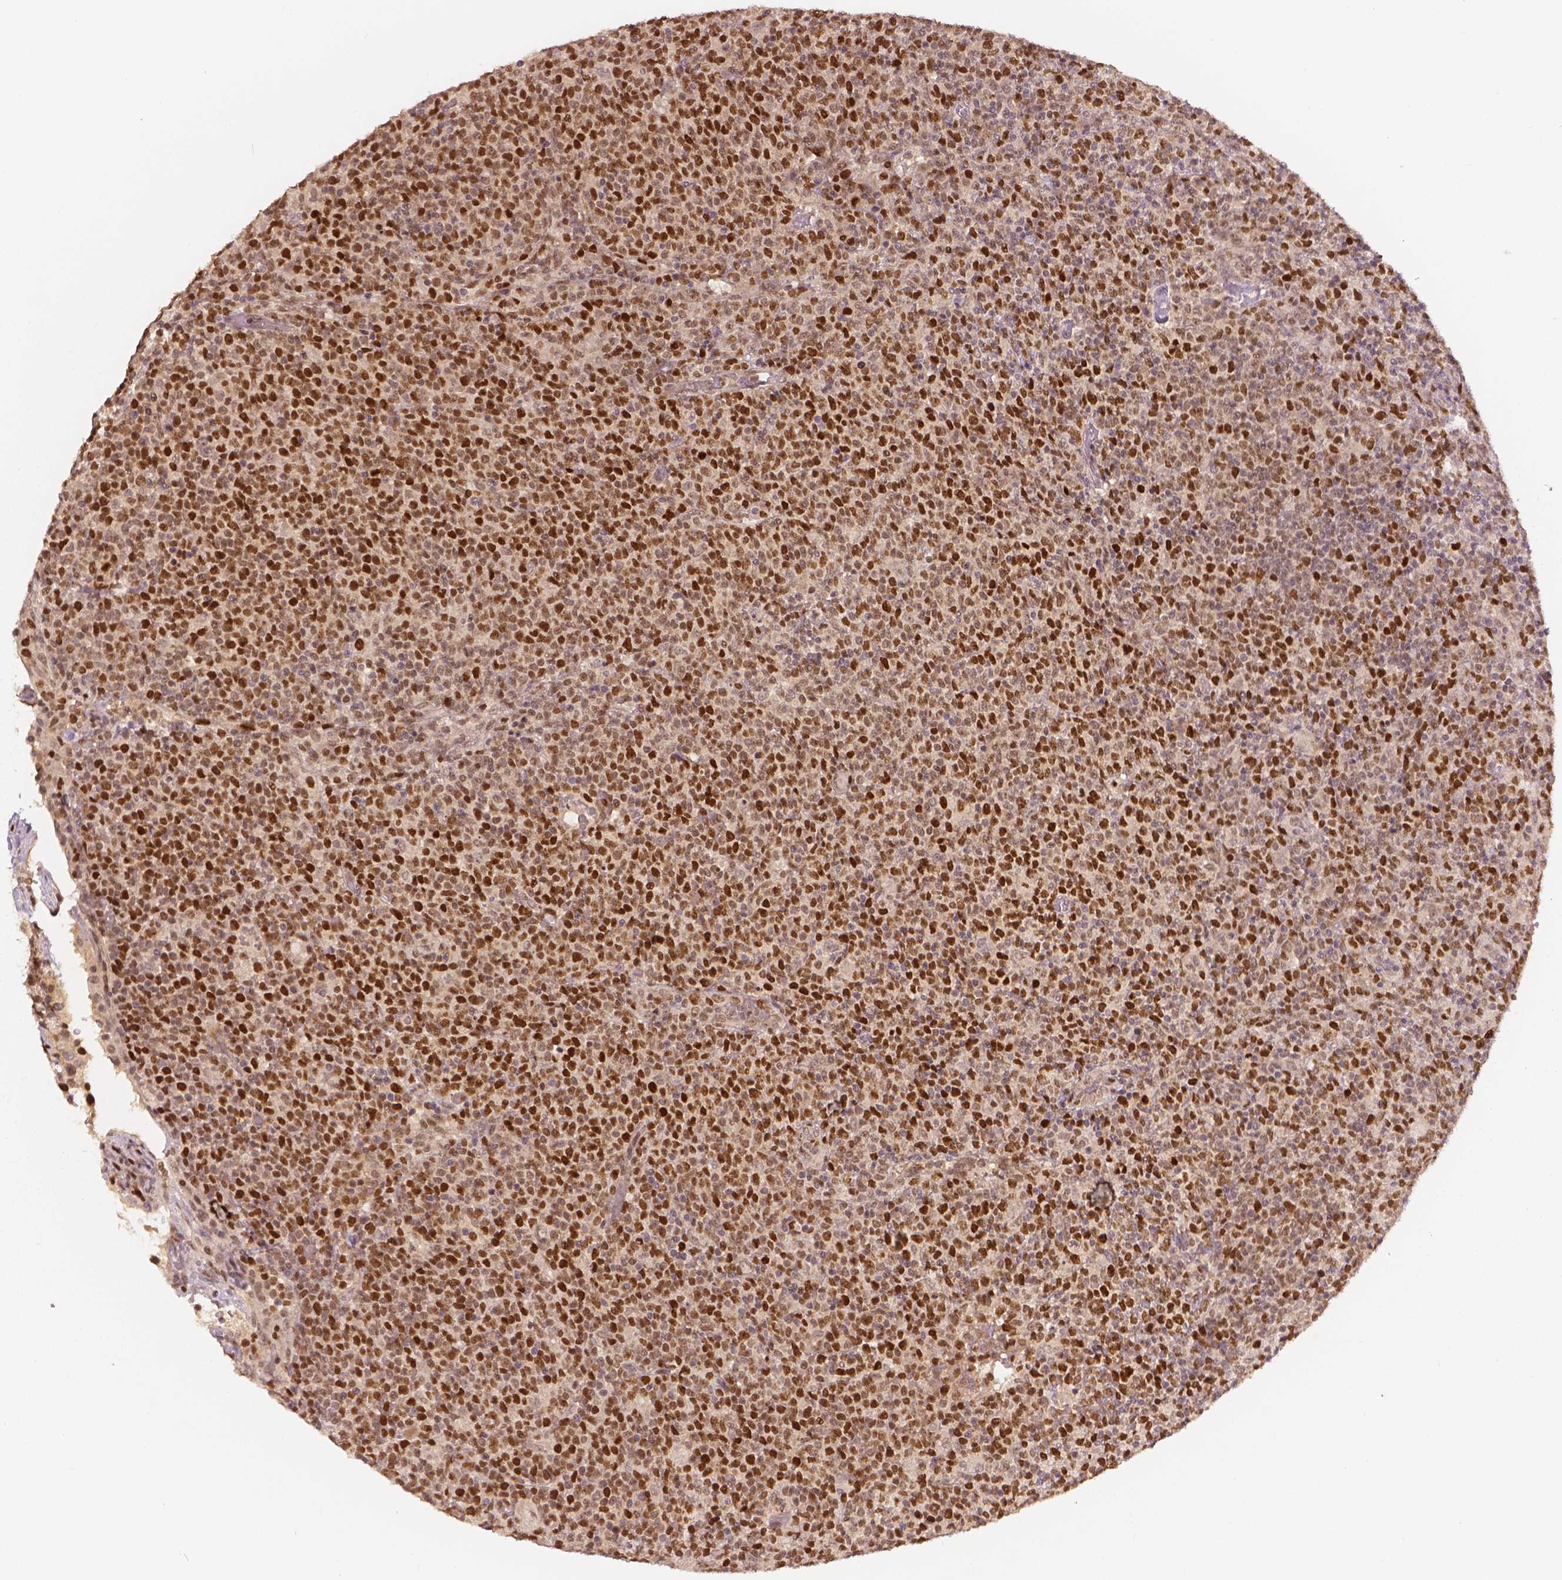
{"staining": {"intensity": "strong", "quantity": "25%-75%", "location": "nuclear"}, "tissue": "lymphoma", "cell_type": "Tumor cells", "image_type": "cancer", "snomed": [{"axis": "morphology", "description": "Malignant lymphoma, non-Hodgkin's type, High grade"}, {"axis": "topography", "description": "Lymph node"}], "caption": "Protein staining shows strong nuclear staining in approximately 25%-75% of tumor cells in malignant lymphoma, non-Hodgkin's type (high-grade). The staining was performed using DAB (3,3'-diaminobenzidine), with brown indicating positive protein expression. Nuclei are stained blue with hematoxylin.", "gene": "NSD2", "patient": {"sex": "male", "age": 61}}